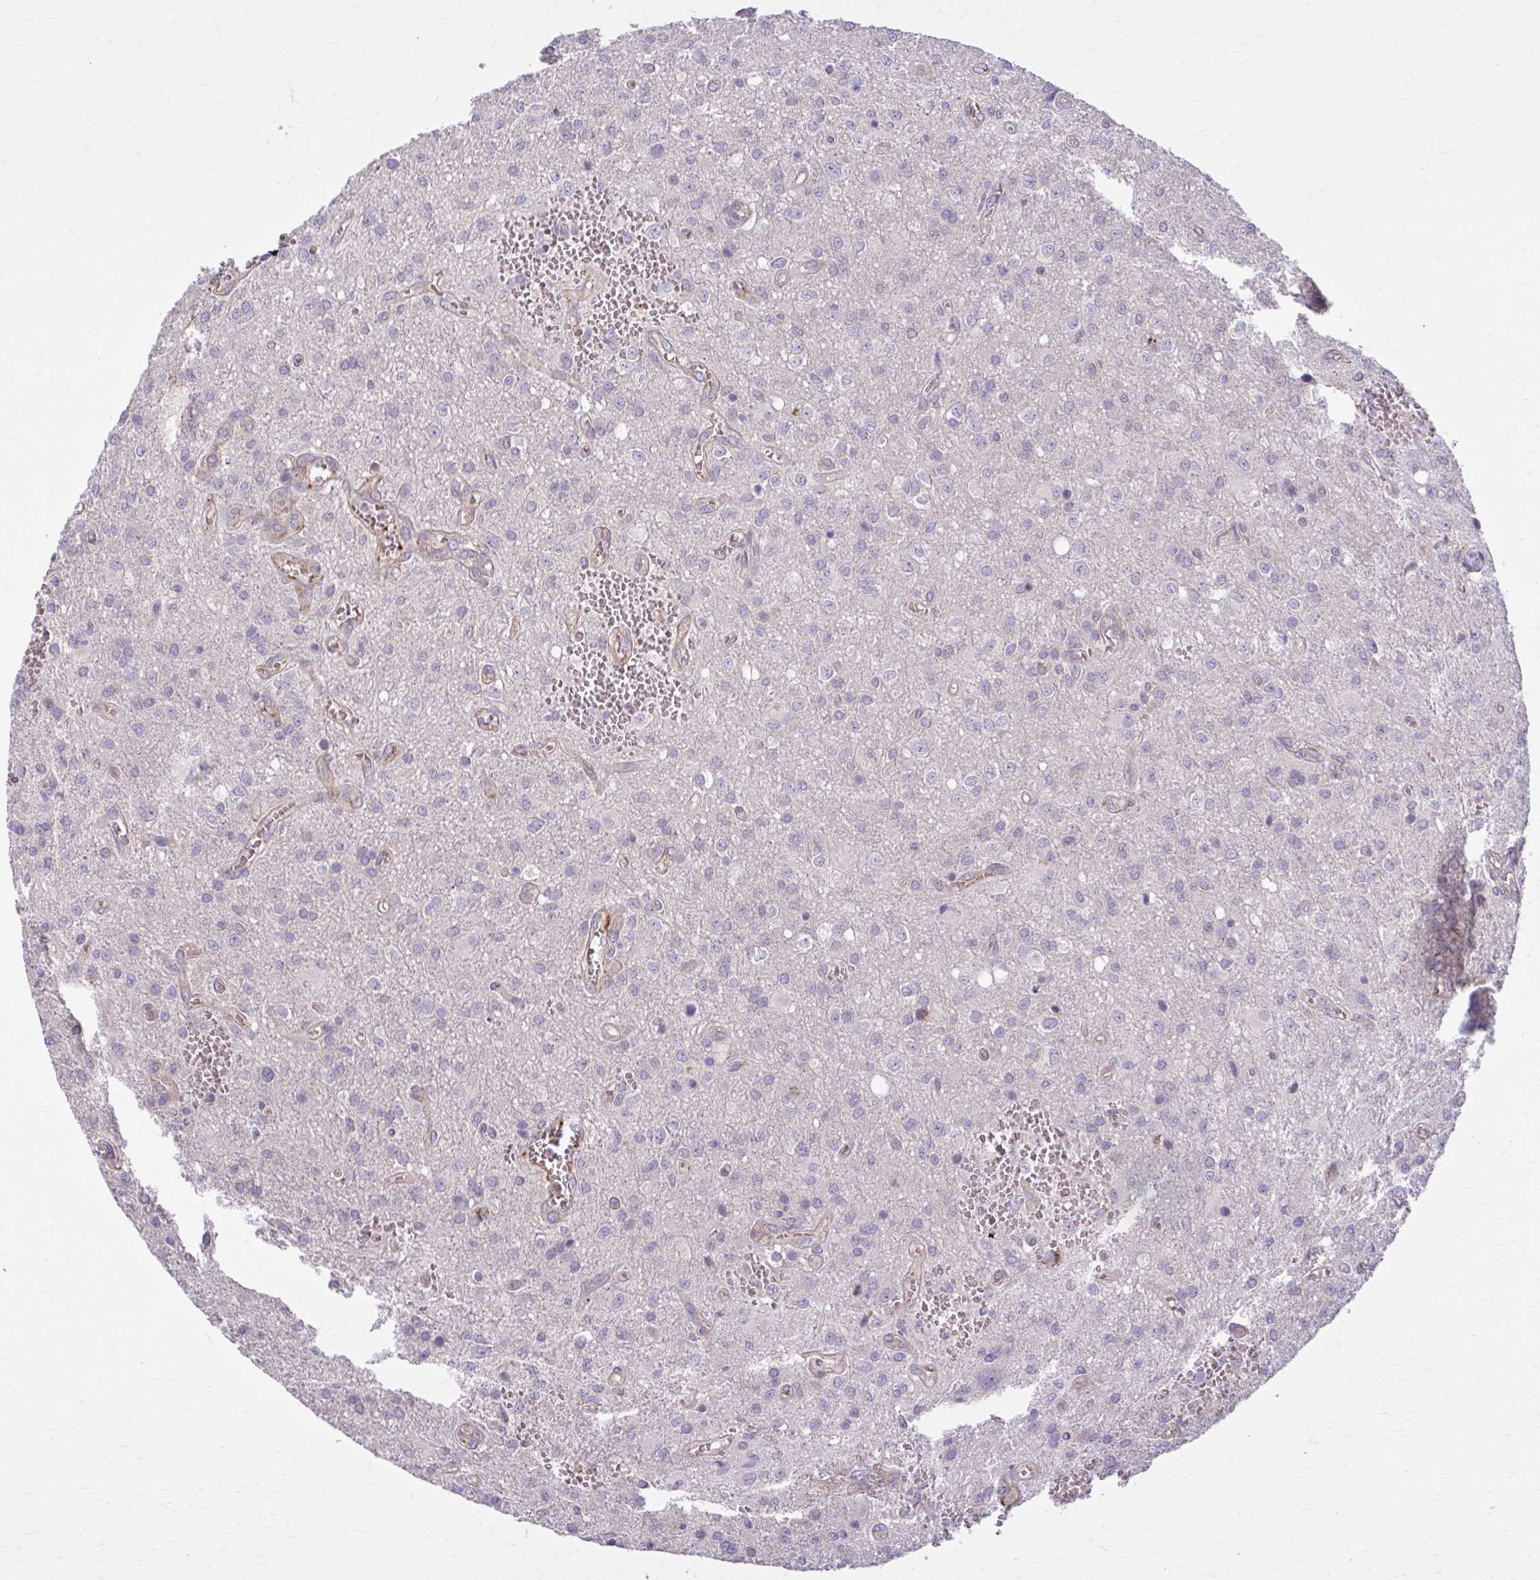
{"staining": {"intensity": "negative", "quantity": "none", "location": "none"}, "tissue": "glioma", "cell_type": "Tumor cells", "image_type": "cancer", "snomed": [{"axis": "morphology", "description": "Glioma, malignant, Low grade"}, {"axis": "topography", "description": "Brain"}], "caption": "The immunohistochemistry (IHC) histopathology image has no significant positivity in tumor cells of malignant glioma (low-grade) tissue.", "gene": "SNF8", "patient": {"sex": "male", "age": 66}}